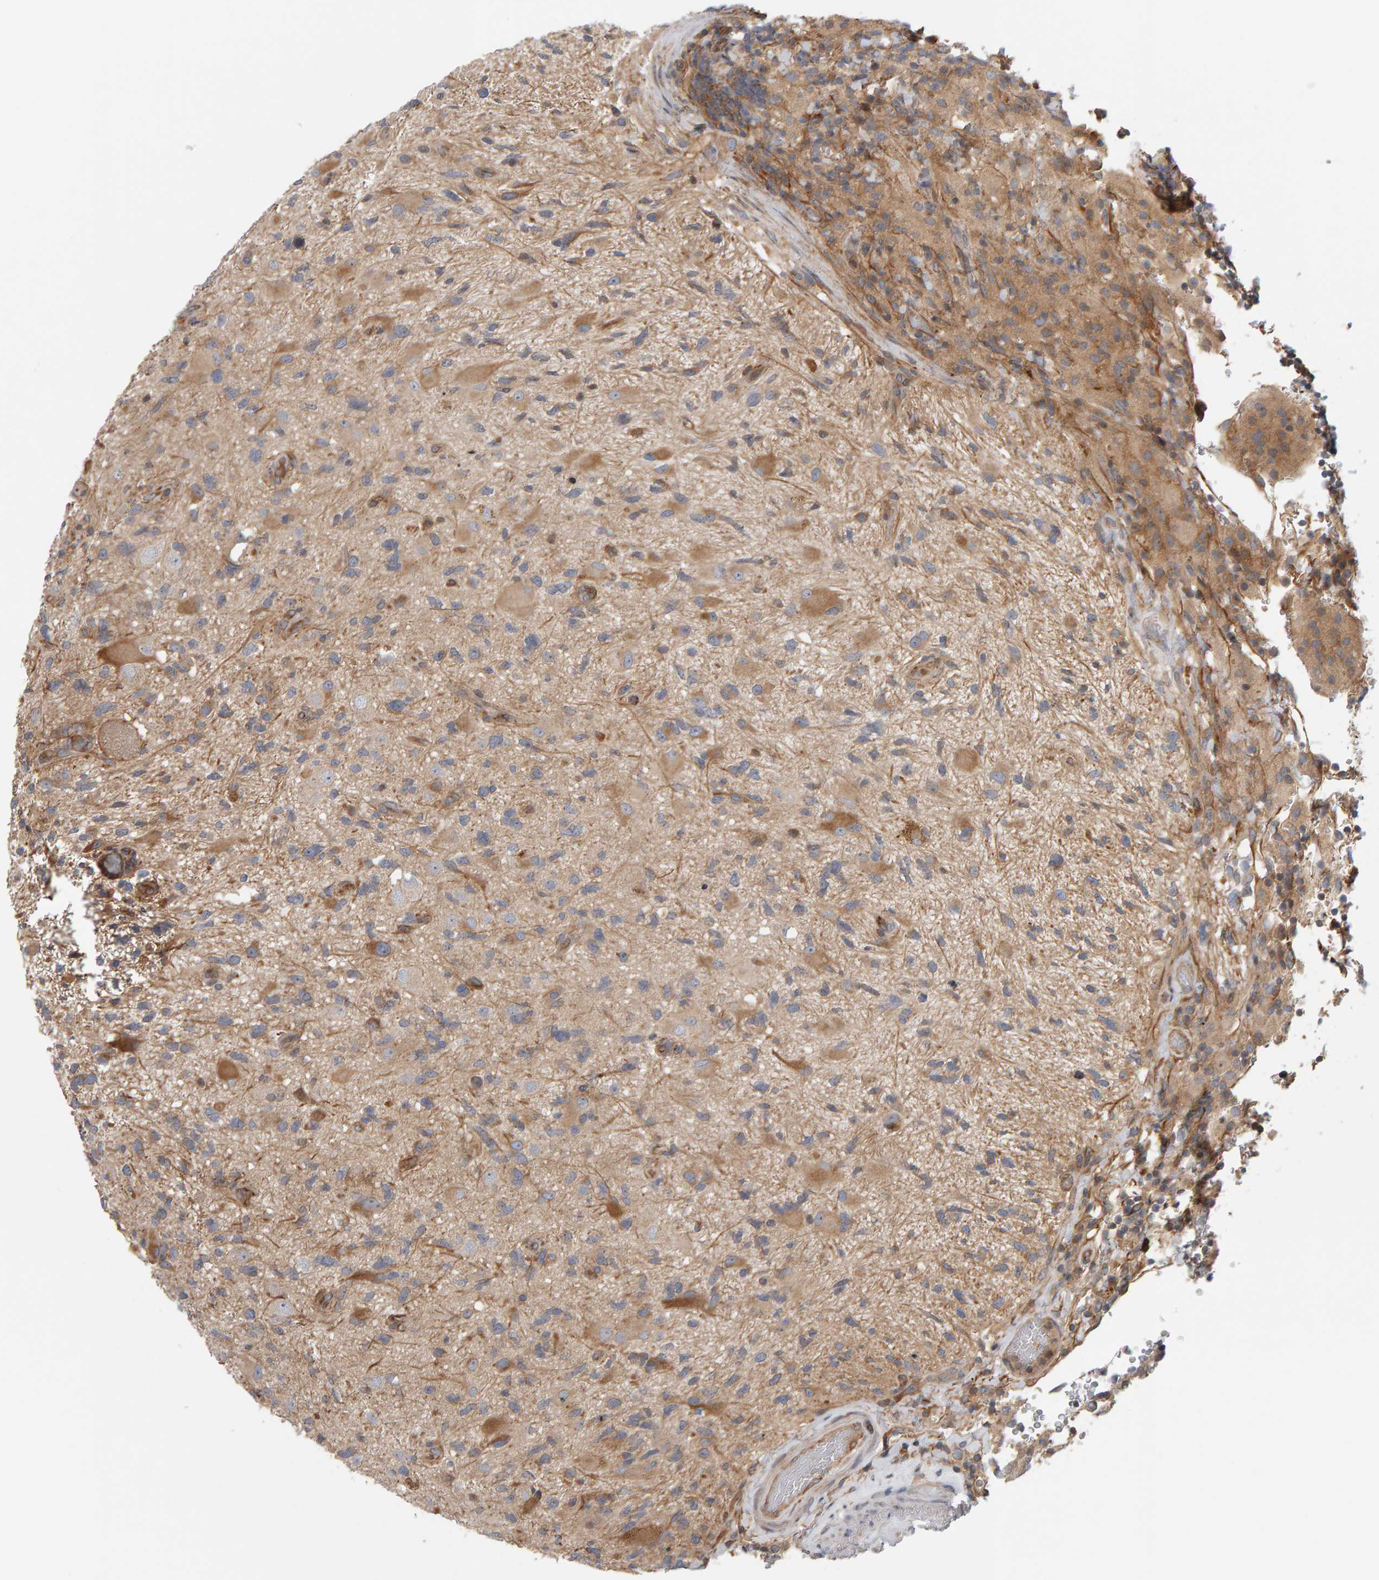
{"staining": {"intensity": "moderate", "quantity": "25%-75%", "location": "cytoplasmic/membranous"}, "tissue": "glioma", "cell_type": "Tumor cells", "image_type": "cancer", "snomed": [{"axis": "morphology", "description": "Glioma, malignant, High grade"}, {"axis": "topography", "description": "Brain"}], "caption": "A brown stain shows moderate cytoplasmic/membranous staining of a protein in human glioma tumor cells.", "gene": "C9orf72", "patient": {"sex": "male", "age": 33}}